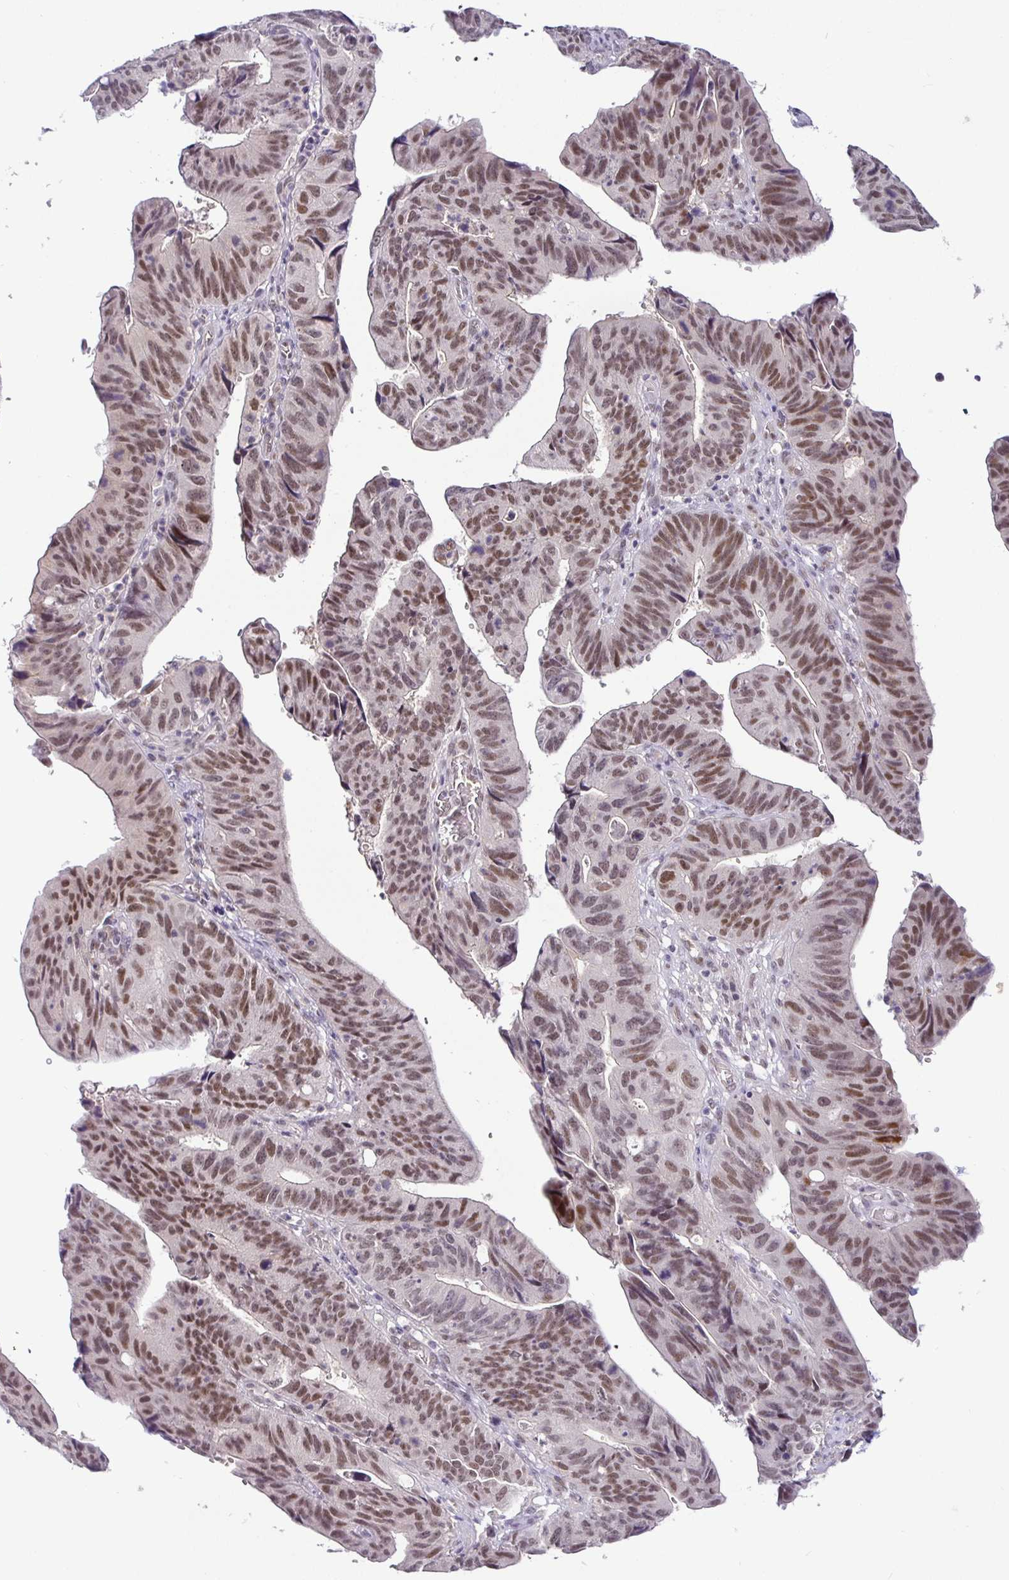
{"staining": {"intensity": "moderate", "quantity": ">75%", "location": "nuclear"}, "tissue": "stomach cancer", "cell_type": "Tumor cells", "image_type": "cancer", "snomed": [{"axis": "morphology", "description": "Adenocarcinoma, NOS"}, {"axis": "topography", "description": "Stomach"}], "caption": "A medium amount of moderate nuclear expression is identified in about >75% of tumor cells in stomach cancer tissue.", "gene": "NUP188", "patient": {"sex": "male", "age": 59}}